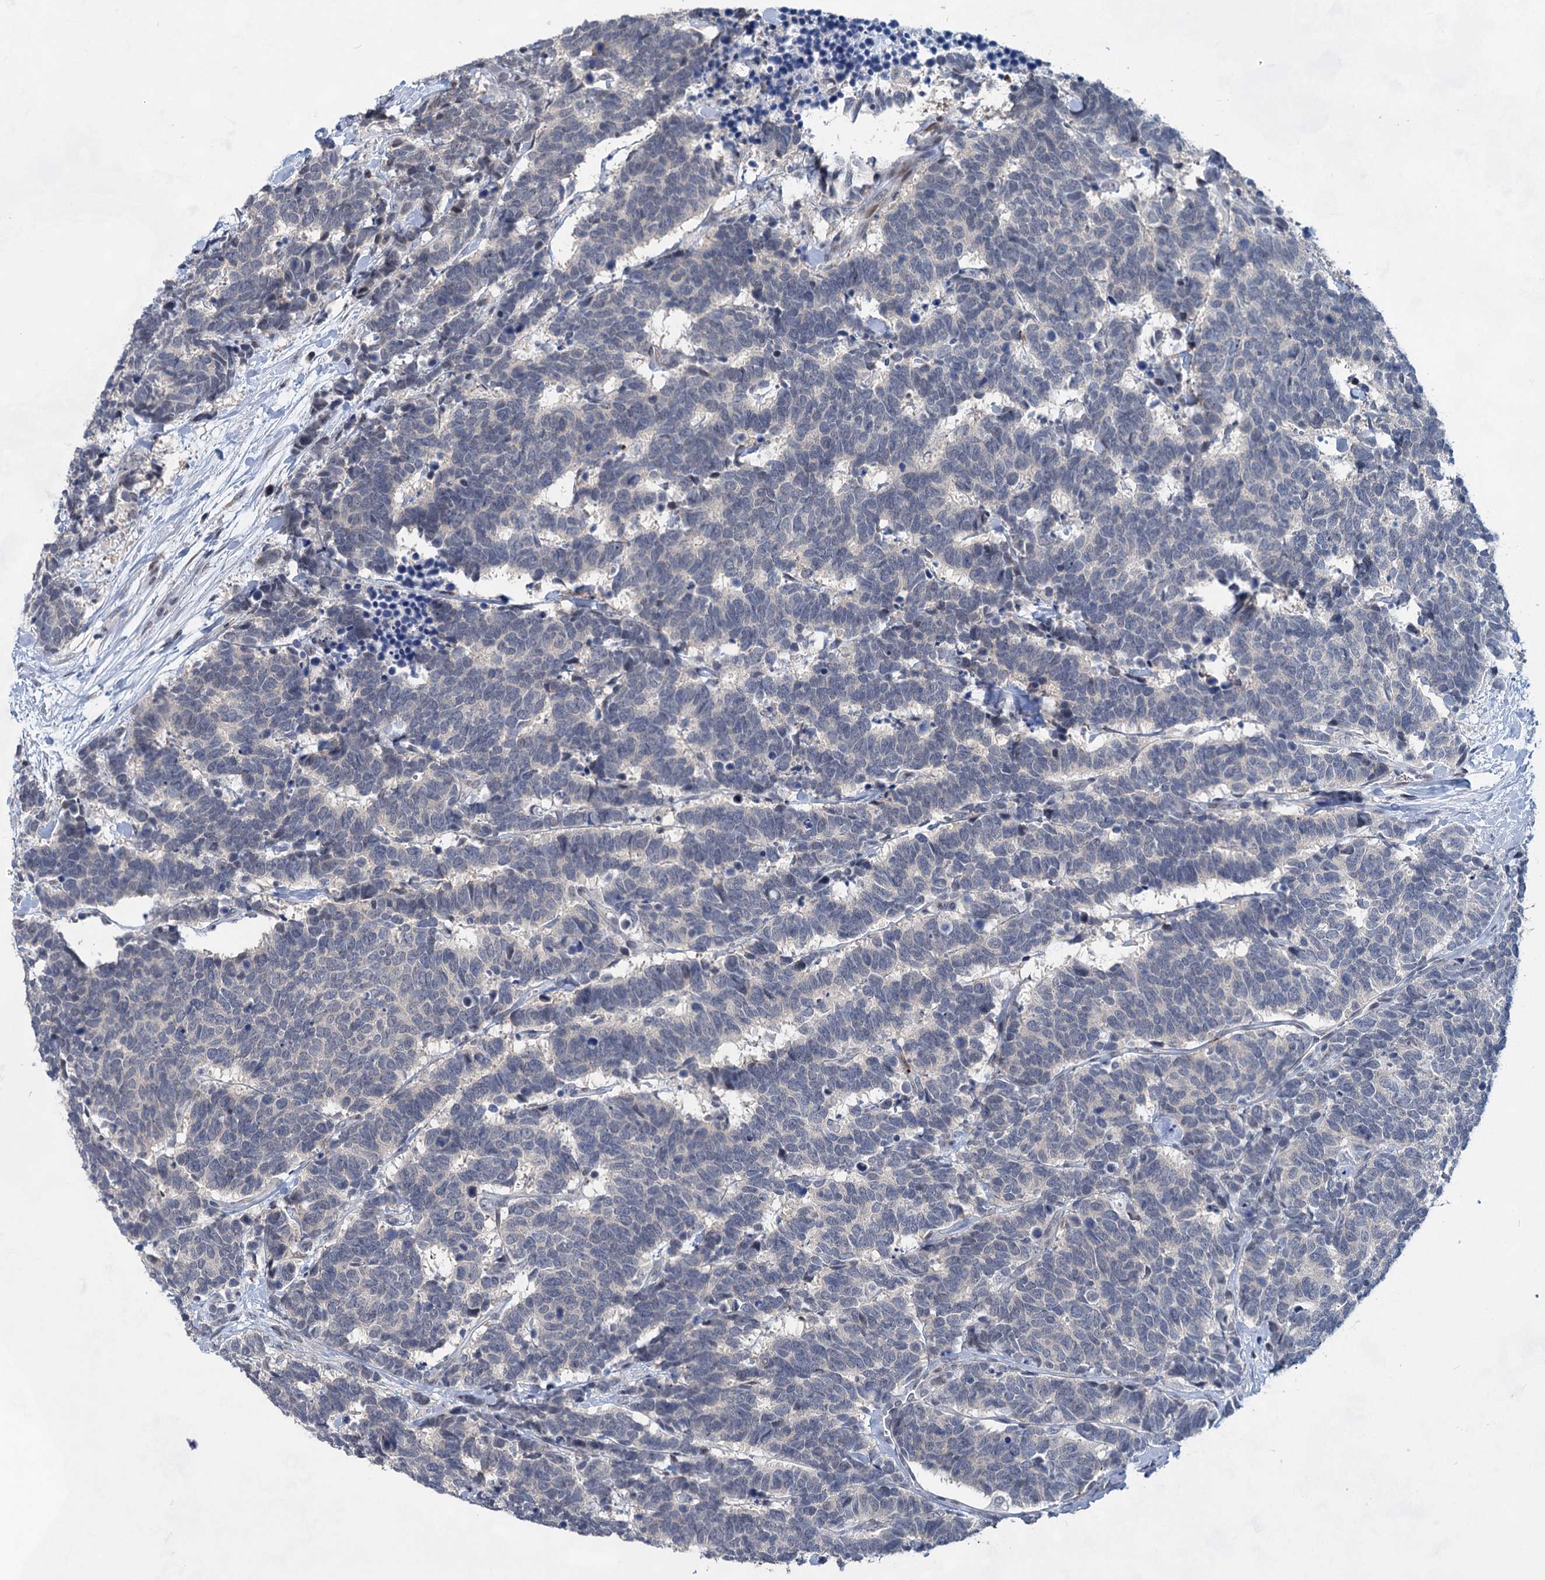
{"staining": {"intensity": "negative", "quantity": "none", "location": "none"}, "tissue": "carcinoid", "cell_type": "Tumor cells", "image_type": "cancer", "snomed": [{"axis": "morphology", "description": "Carcinoma, NOS"}, {"axis": "morphology", "description": "Carcinoid, malignant, NOS"}, {"axis": "topography", "description": "Urinary bladder"}], "caption": "Carcinoma stained for a protein using IHC exhibits no positivity tumor cells.", "gene": "MON2", "patient": {"sex": "male", "age": 57}}